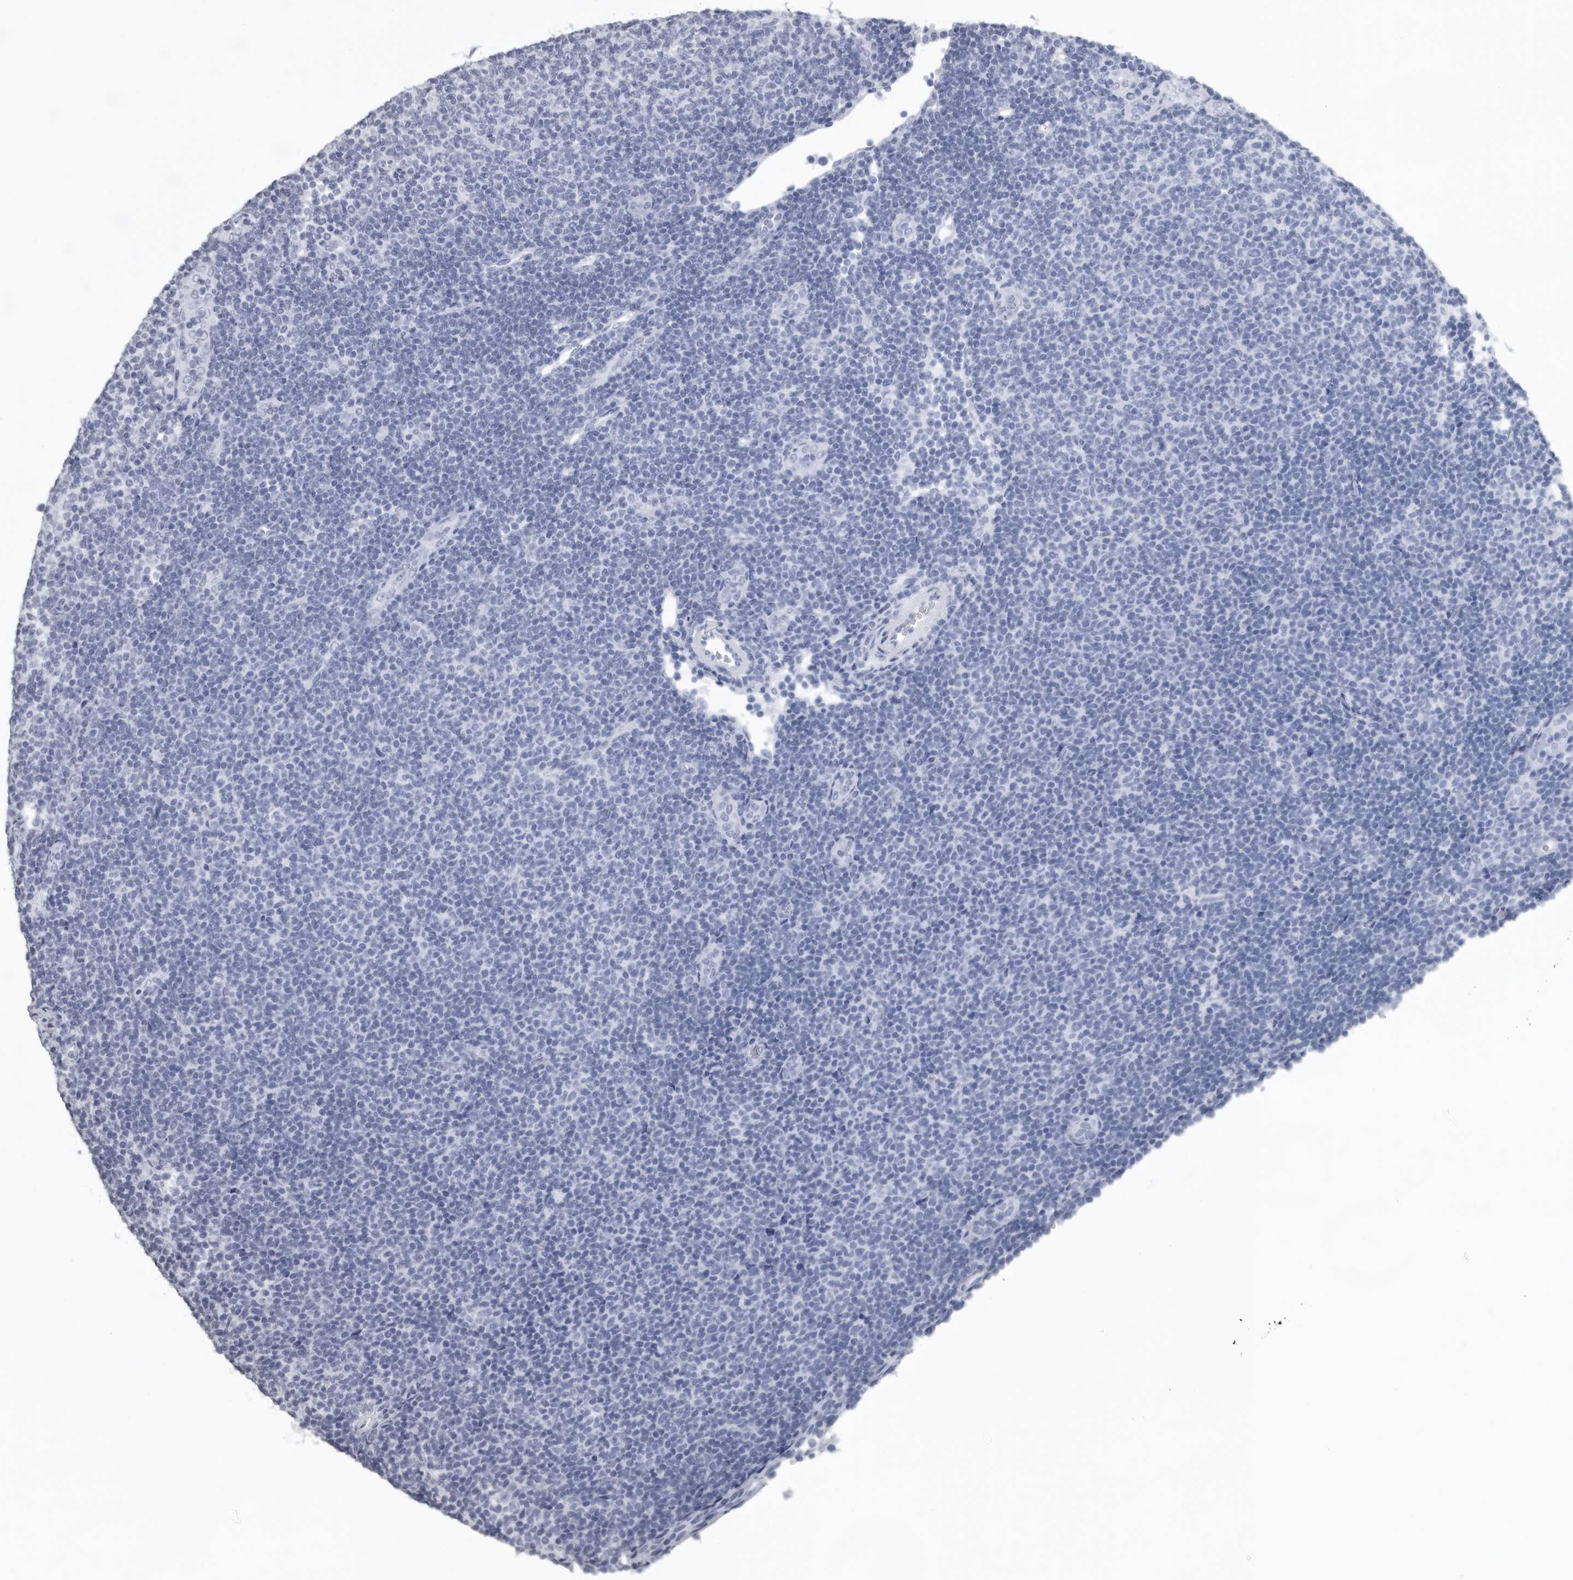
{"staining": {"intensity": "negative", "quantity": "none", "location": "none"}, "tissue": "lymphoma", "cell_type": "Tumor cells", "image_type": "cancer", "snomed": [{"axis": "morphology", "description": "Malignant lymphoma, non-Hodgkin's type, Low grade"}, {"axis": "topography", "description": "Lymph node"}], "caption": "High magnification brightfield microscopy of lymphoma stained with DAB (brown) and counterstained with hematoxylin (blue): tumor cells show no significant expression.", "gene": "ALDH5A1", "patient": {"sex": "male", "age": 66}}